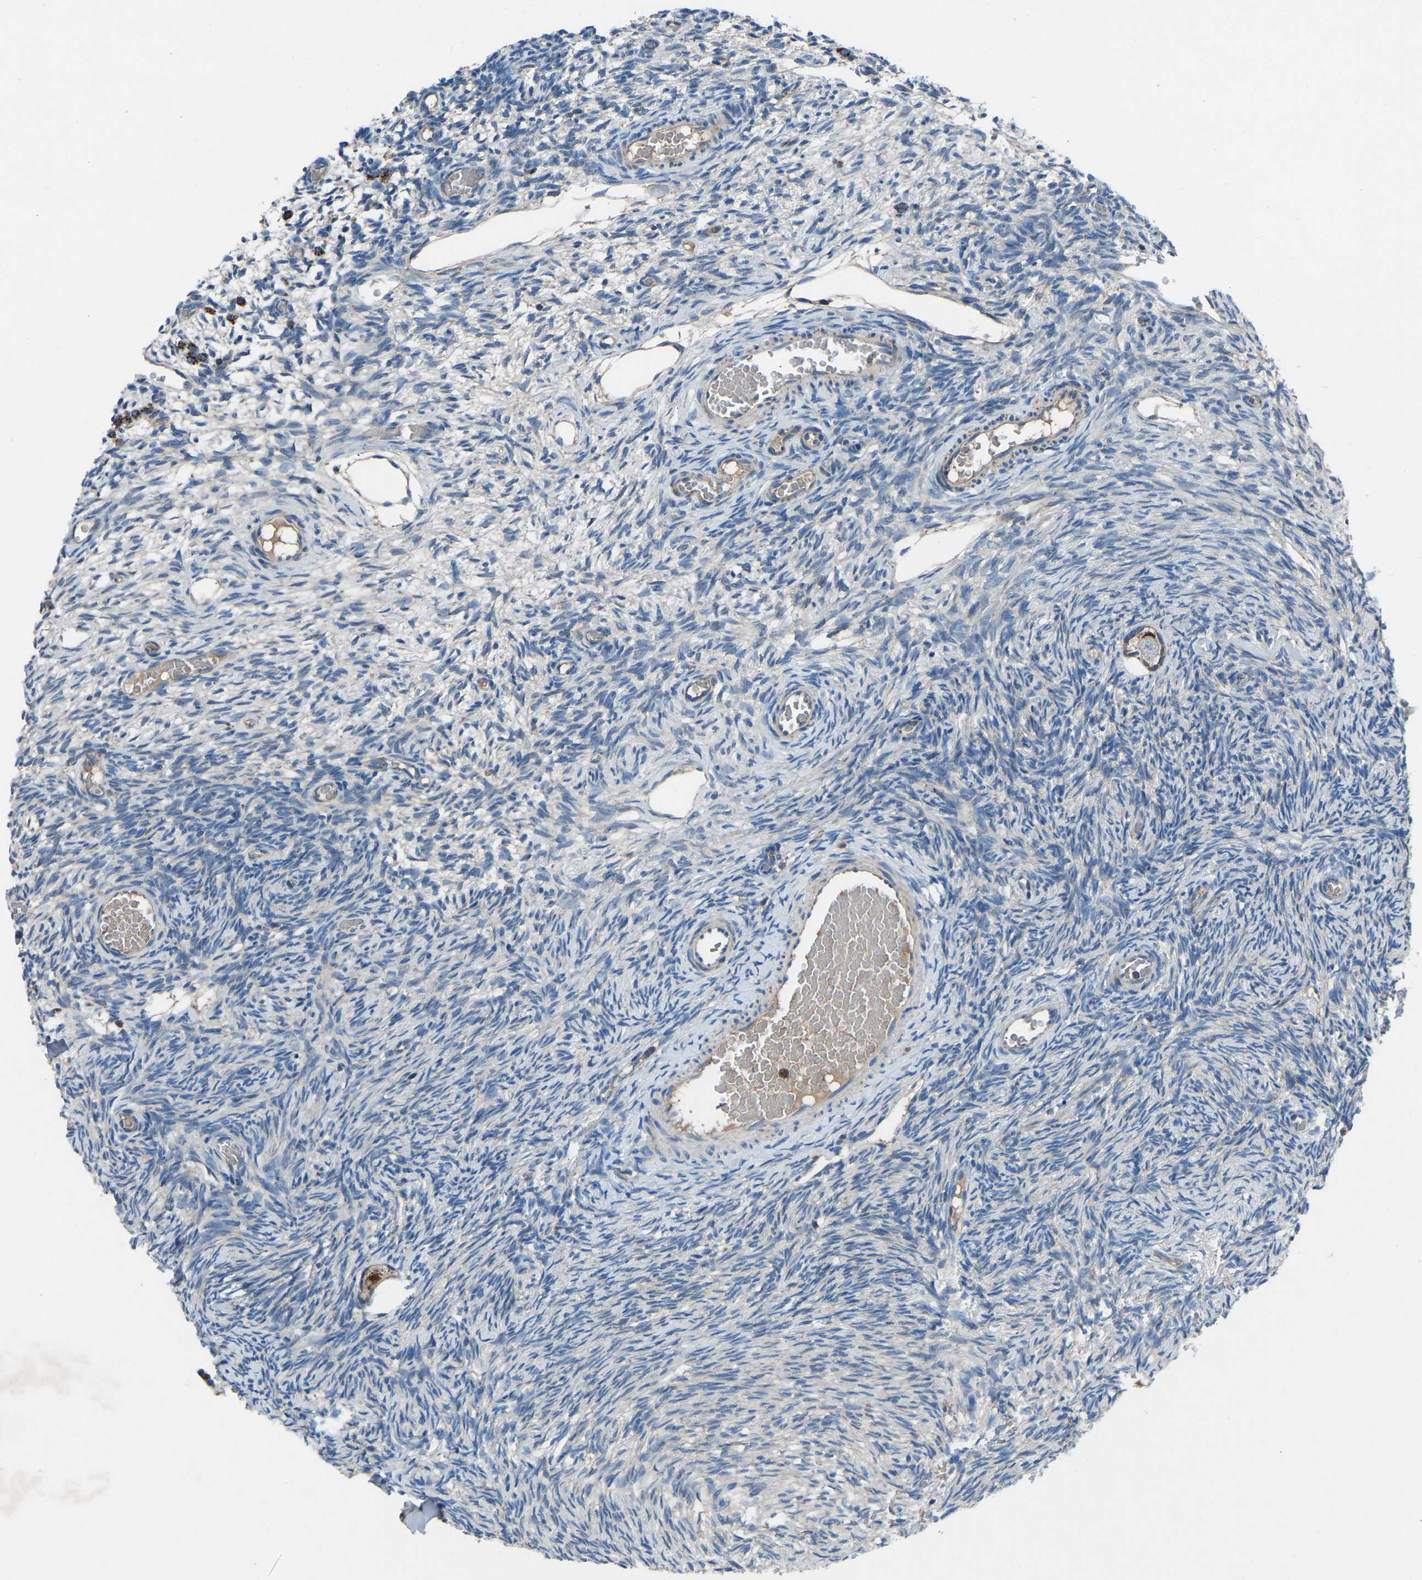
{"staining": {"intensity": "moderate", "quantity": "<25%", "location": "cytoplasmic/membranous"}, "tissue": "ovary", "cell_type": "Follicle cells", "image_type": "normal", "snomed": [{"axis": "morphology", "description": "Normal tissue, NOS"}, {"axis": "topography", "description": "Ovary"}], "caption": "Immunohistochemical staining of benign human ovary exhibits low levels of moderate cytoplasmic/membranous staining in about <25% of follicle cells. Nuclei are stained in blue.", "gene": "GRK6", "patient": {"sex": "female", "age": 27}}